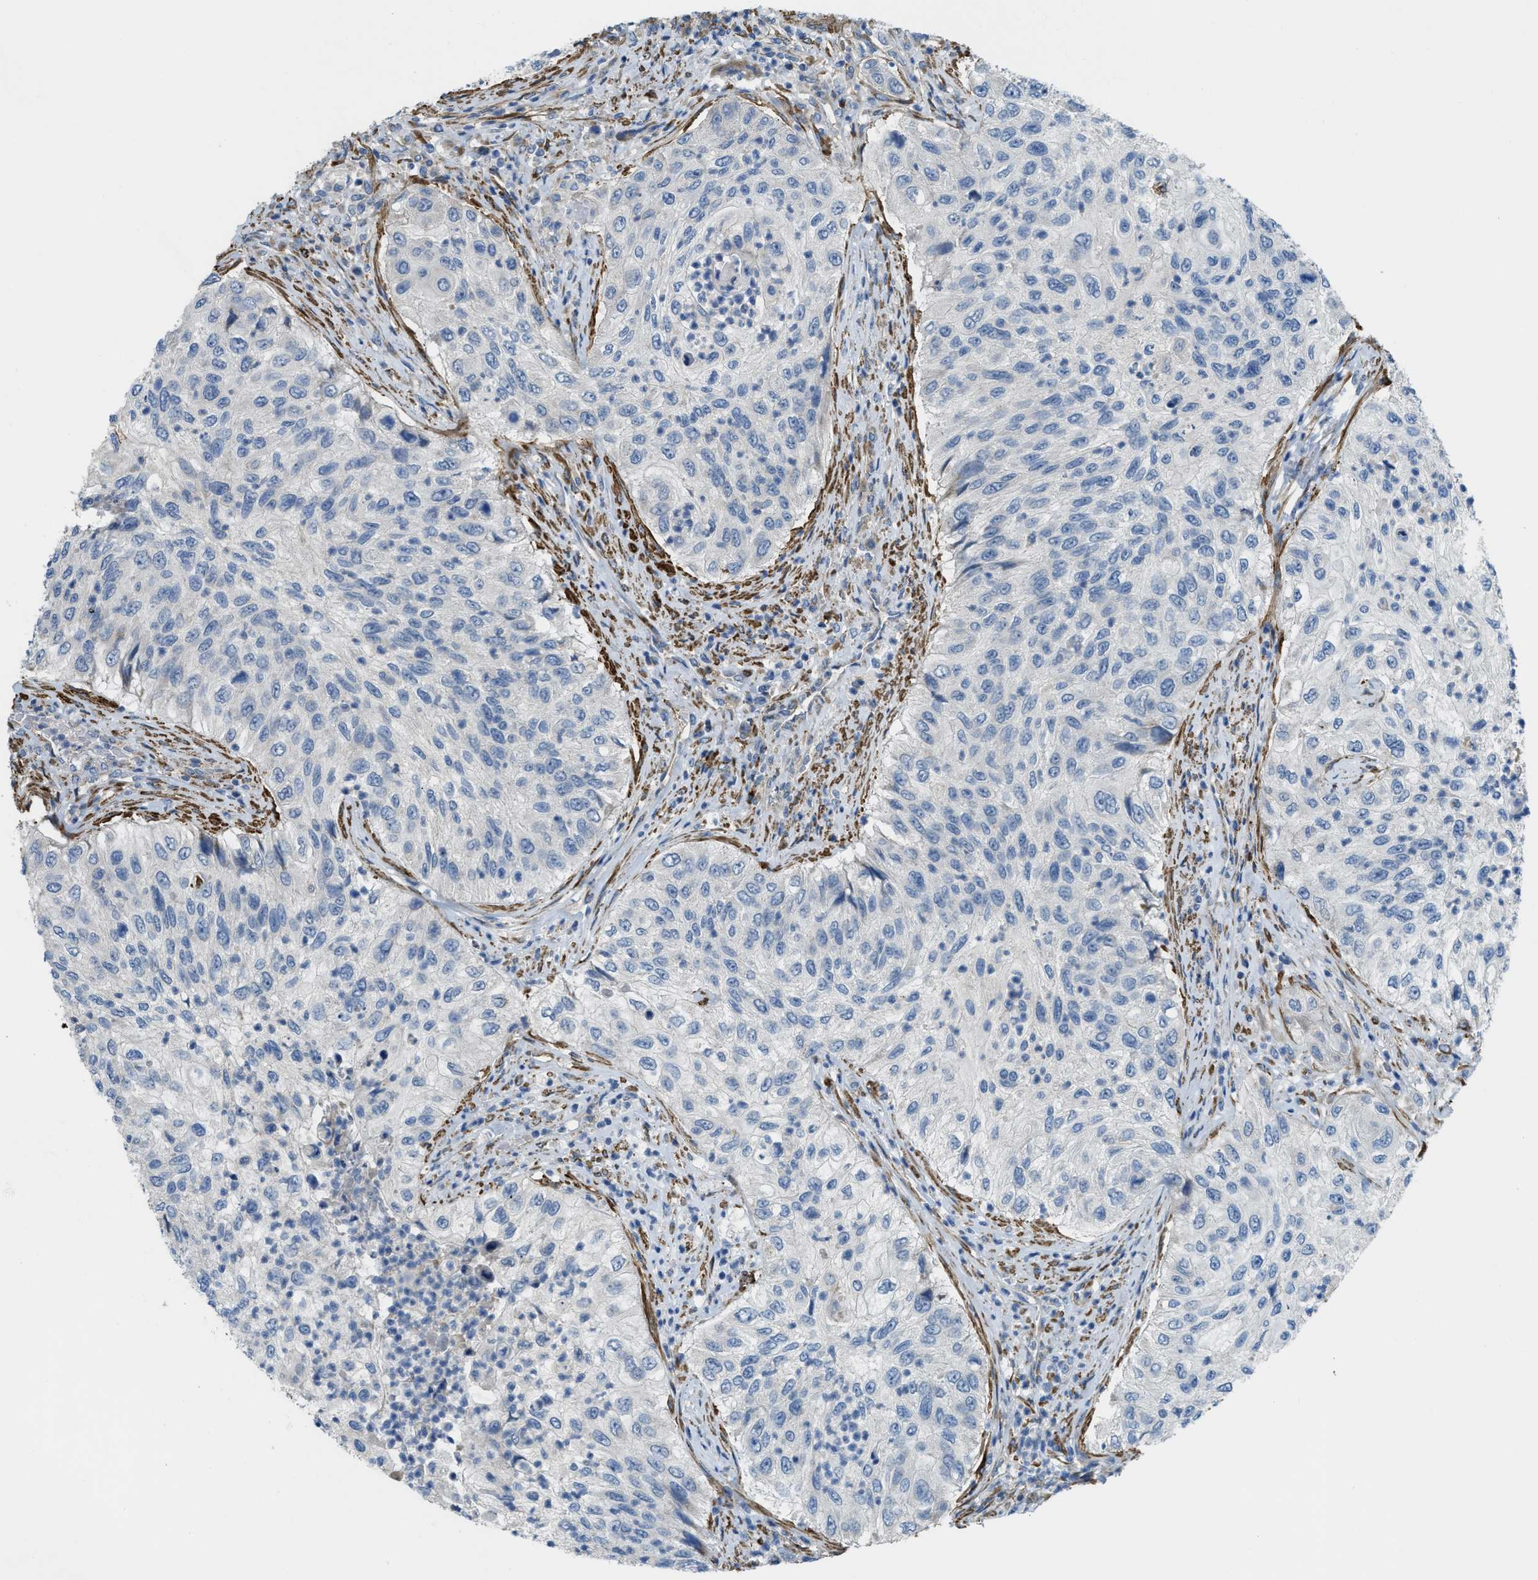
{"staining": {"intensity": "negative", "quantity": "none", "location": "none"}, "tissue": "urothelial cancer", "cell_type": "Tumor cells", "image_type": "cancer", "snomed": [{"axis": "morphology", "description": "Urothelial carcinoma, High grade"}, {"axis": "topography", "description": "Urinary bladder"}], "caption": "Tumor cells are negative for brown protein staining in urothelial carcinoma (high-grade).", "gene": "BMPR1A", "patient": {"sex": "female", "age": 60}}